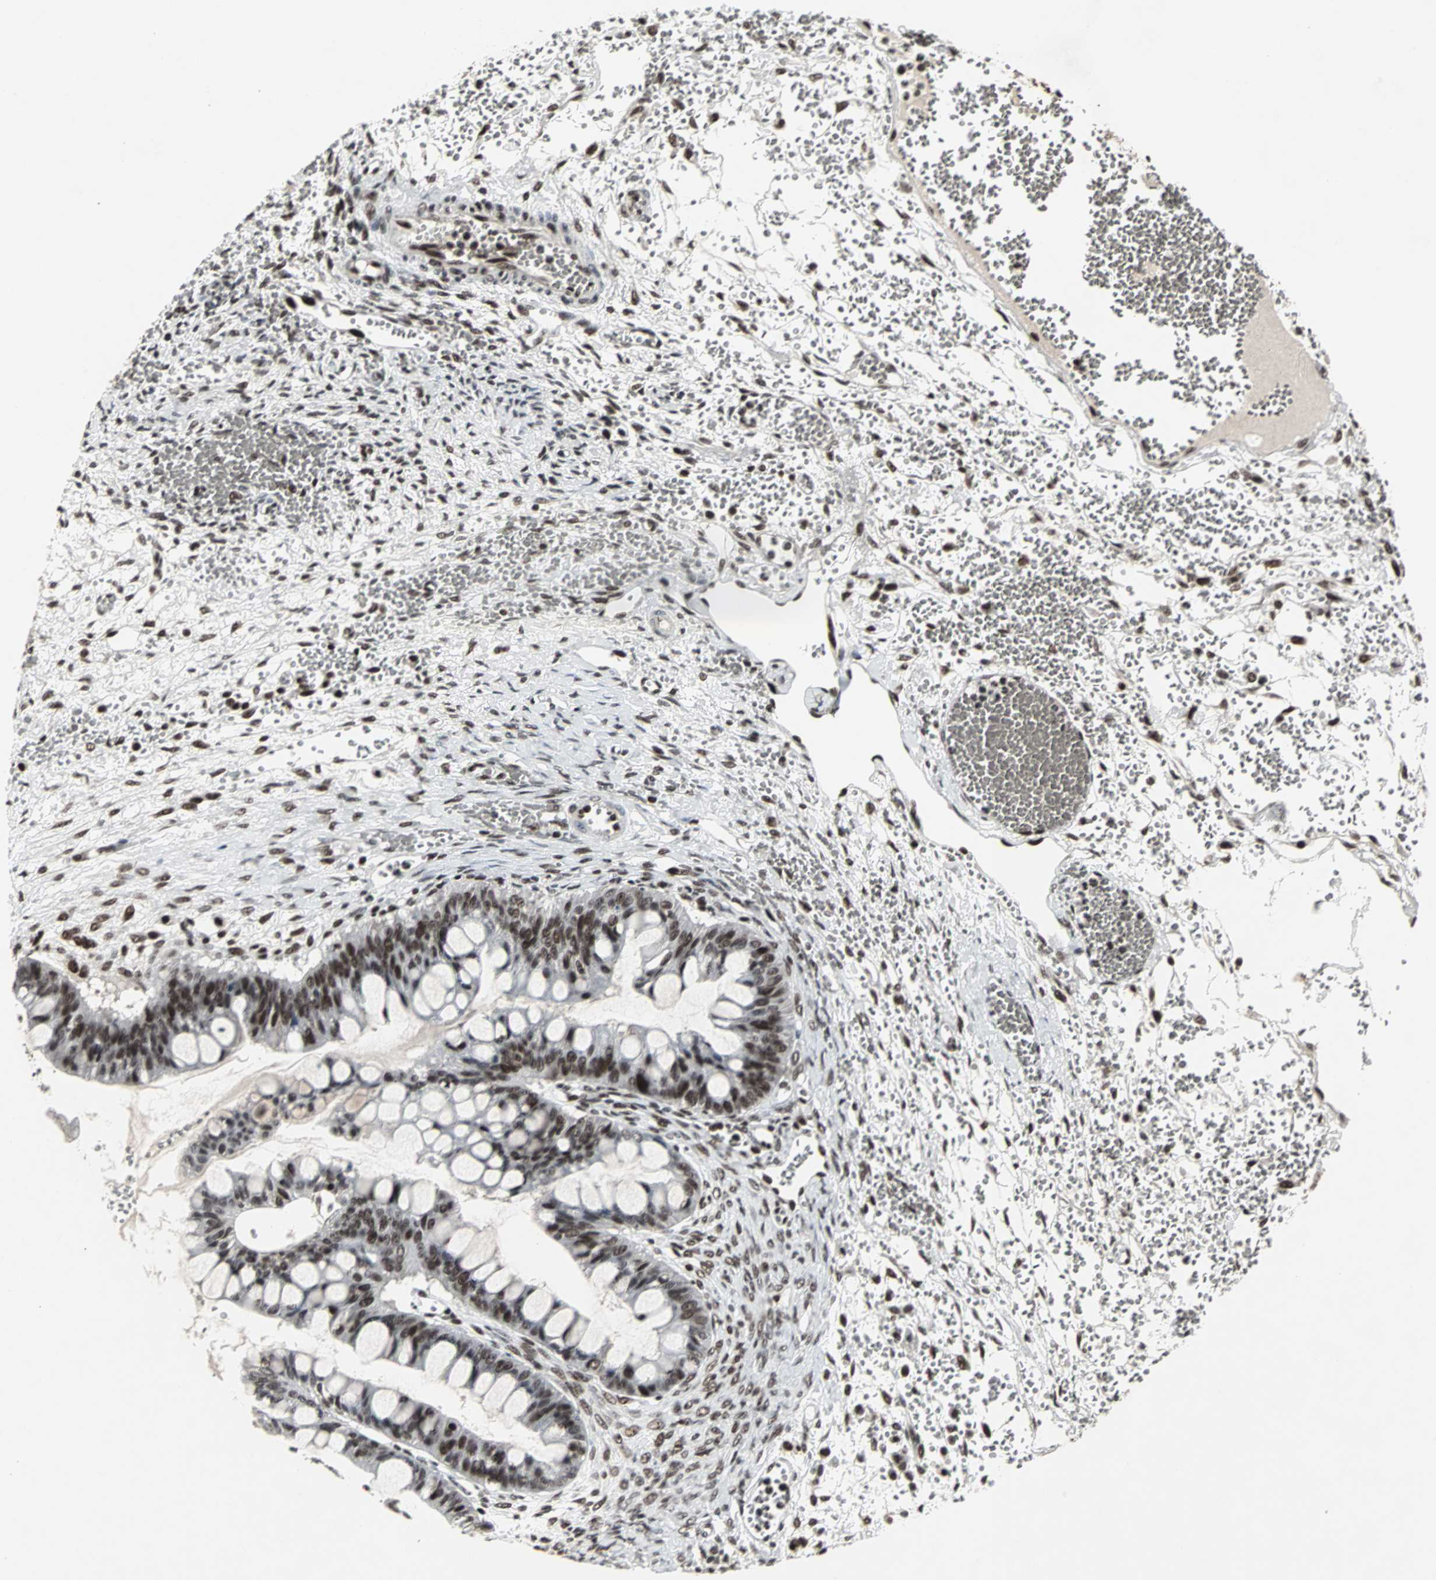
{"staining": {"intensity": "moderate", "quantity": ">75%", "location": "nuclear"}, "tissue": "ovarian cancer", "cell_type": "Tumor cells", "image_type": "cancer", "snomed": [{"axis": "morphology", "description": "Cystadenocarcinoma, mucinous, NOS"}, {"axis": "topography", "description": "Ovary"}], "caption": "Human mucinous cystadenocarcinoma (ovarian) stained with a brown dye demonstrates moderate nuclear positive expression in approximately >75% of tumor cells.", "gene": "PNKP", "patient": {"sex": "female", "age": 73}}